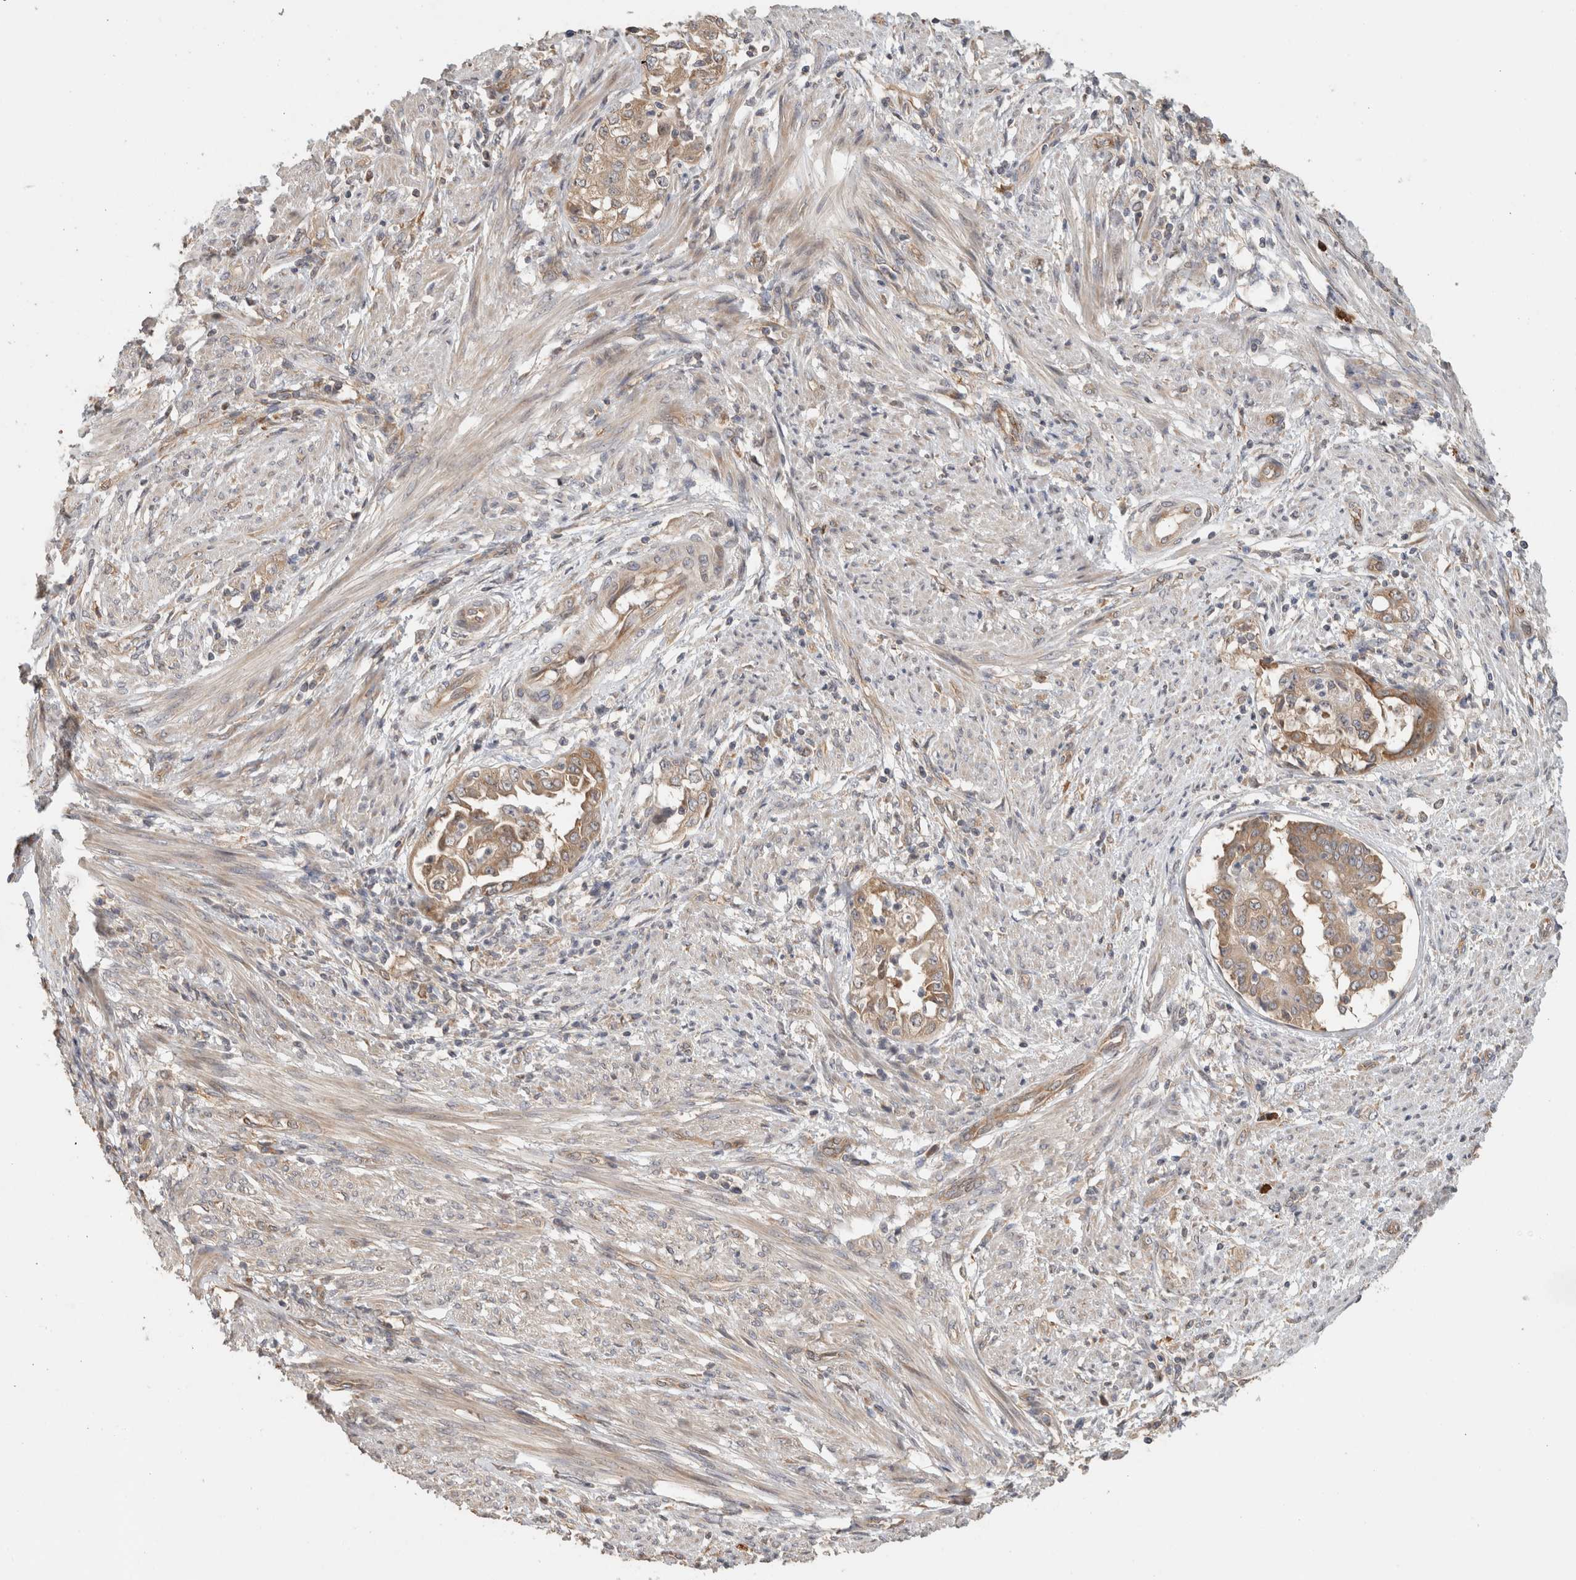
{"staining": {"intensity": "moderate", "quantity": ">75%", "location": "cytoplasmic/membranous"}, "tissue": "endometrial cancer", "cell_type": "Tumor cells", "image_type": "cancer", "snomed": [{"axis": "morphology", "description": "Adenocarcinoma, NOS"}, {"axis": "topography", "description": "Endometrium"}], "caption": "Endometrial cancer was stained to show a protein in brown. There is medium levels of moderate cytoplasmic/membranous positivity in approximately >75% of tumor cells.", "gene": "PUM1", "patient": {"sex": "female", "age": 85}}